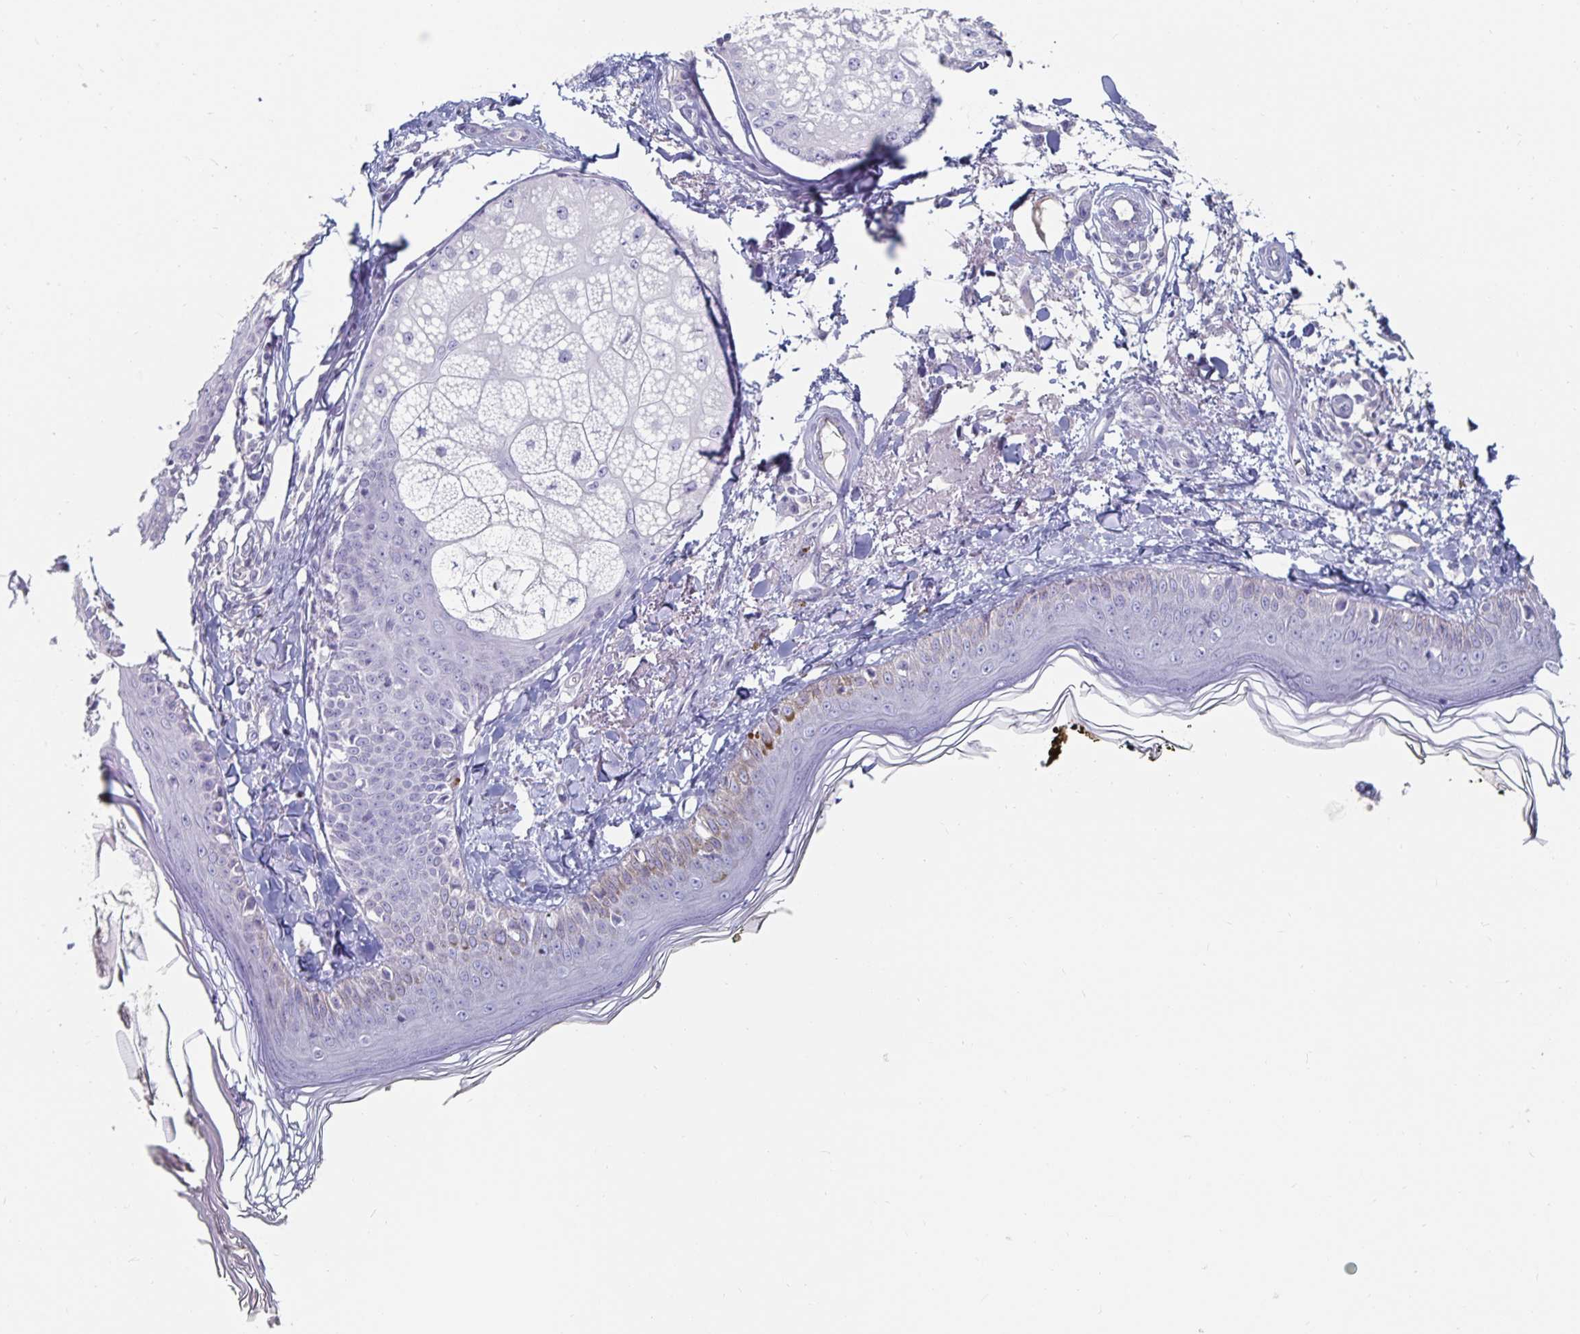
{"staining": {"intensity": "negative", "quantity": "none", "location": "none"}, "tissue": "skin", "cell_type": "Fibroblasts", "image_type": "normal", "snomed": [{"axis": "morphology", "description": "Normal tissue, NOS"}, {"axis": "topography", "description": "Skin"}], "caption": "Immunohistochemistry (IHC) photomicrograph of normal human skin stained for a protein (brown), which displays no positivity in fibroblasts. (Stains: DAB immunohistochemistry with hematoxylin counter stain, Microscopy: brightfield microscopy at high magnification).", "gene": "CFAP69", "patient": {"sex": "male", "age": 76}}